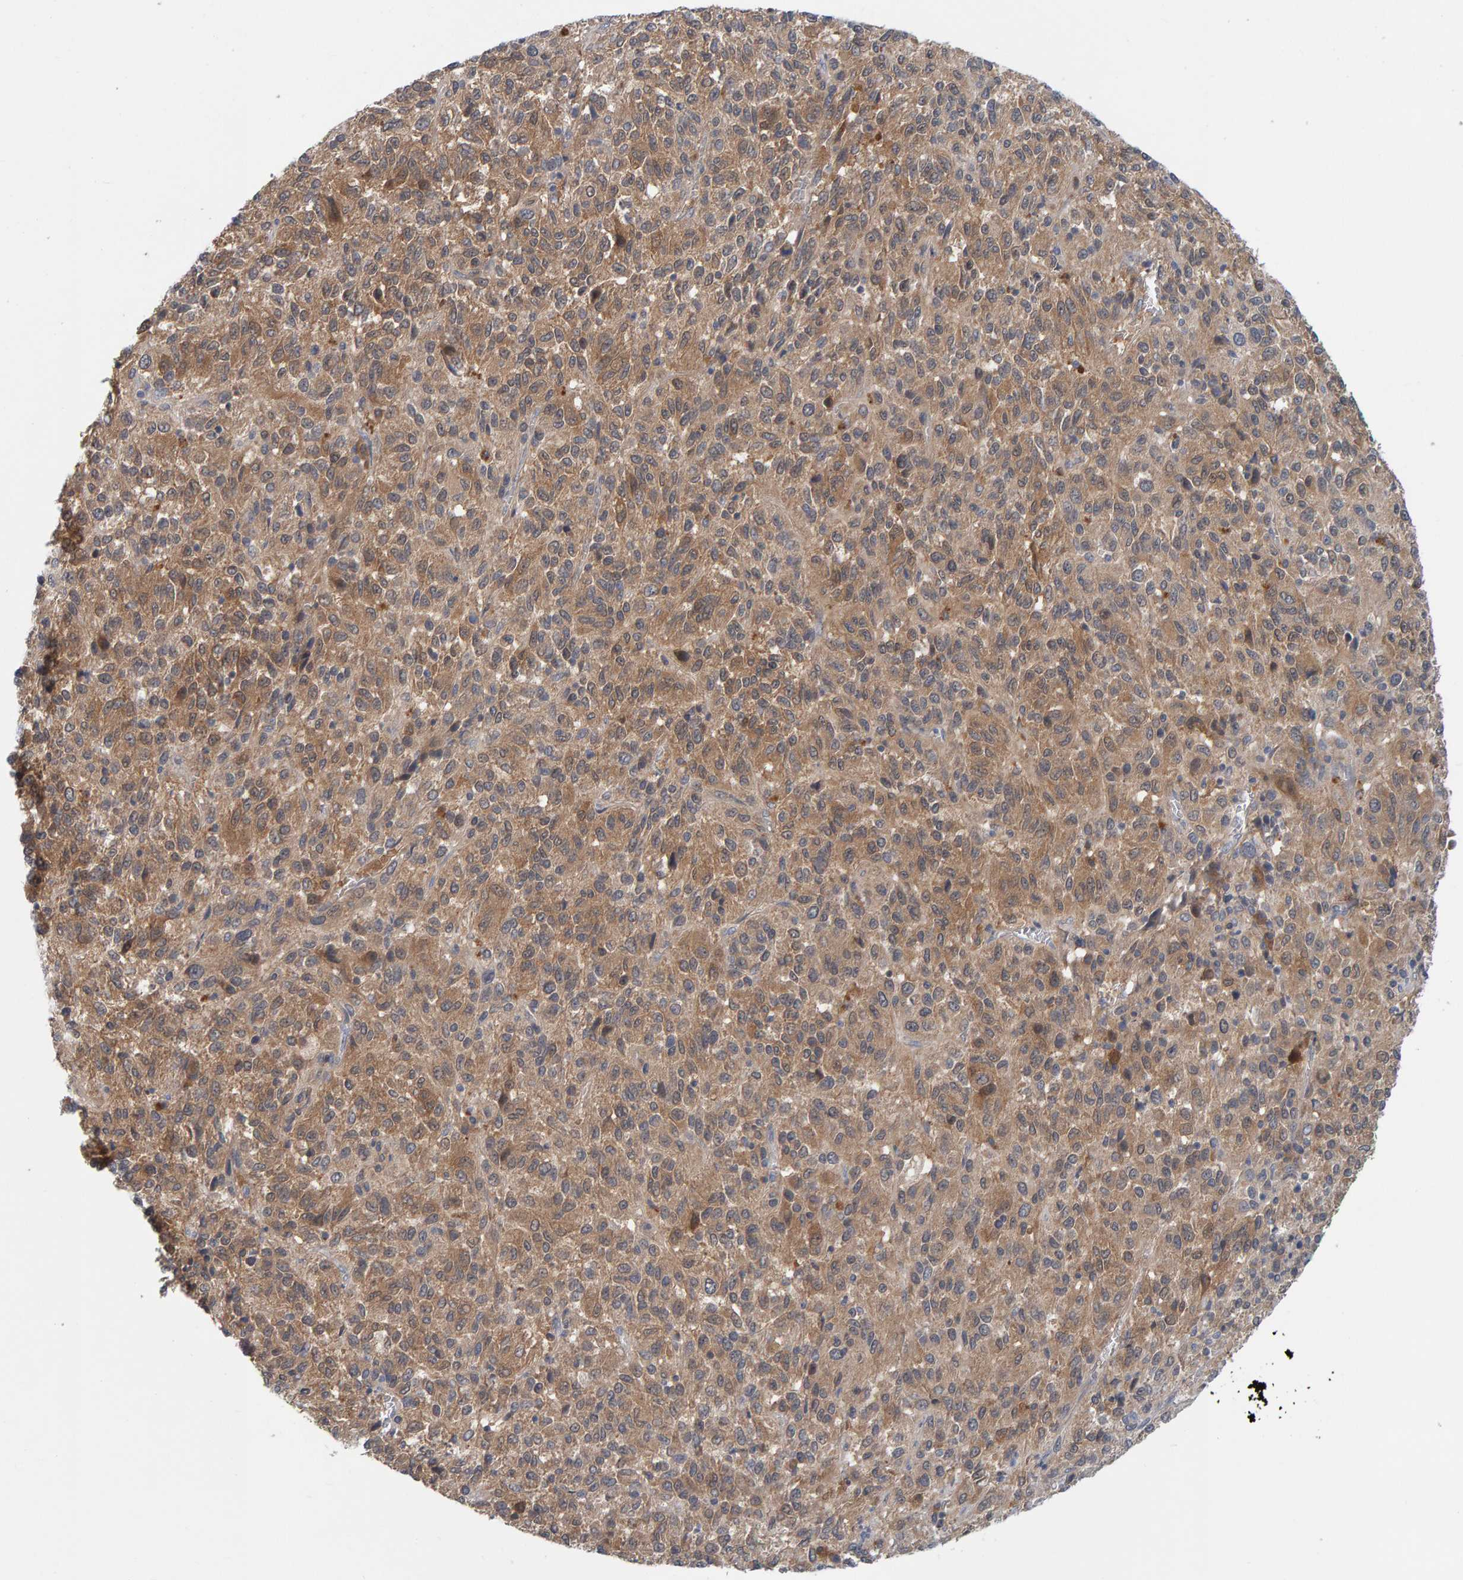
{"staining": {"intensity": "moderate", "quantity": ">75%", "location": "cytoplasmic/membranous"}, "tissue": "melanoma", "cell_type": "Tumor cells", "image_type": "cancer", "snomed": [{"axis": "morphology", "description": "Malignant melanoma, Metastatic site"}, {"axis": "topography", "description": "Lung"}], "caption": "Tumor cells demonstrate moderate cytoplasmic/membranous staining in approximately >75% of cells in malignant melanoma (metastatic site).", "gene": "TATDN1", "patient": {"sex": "male", "age": 64}}